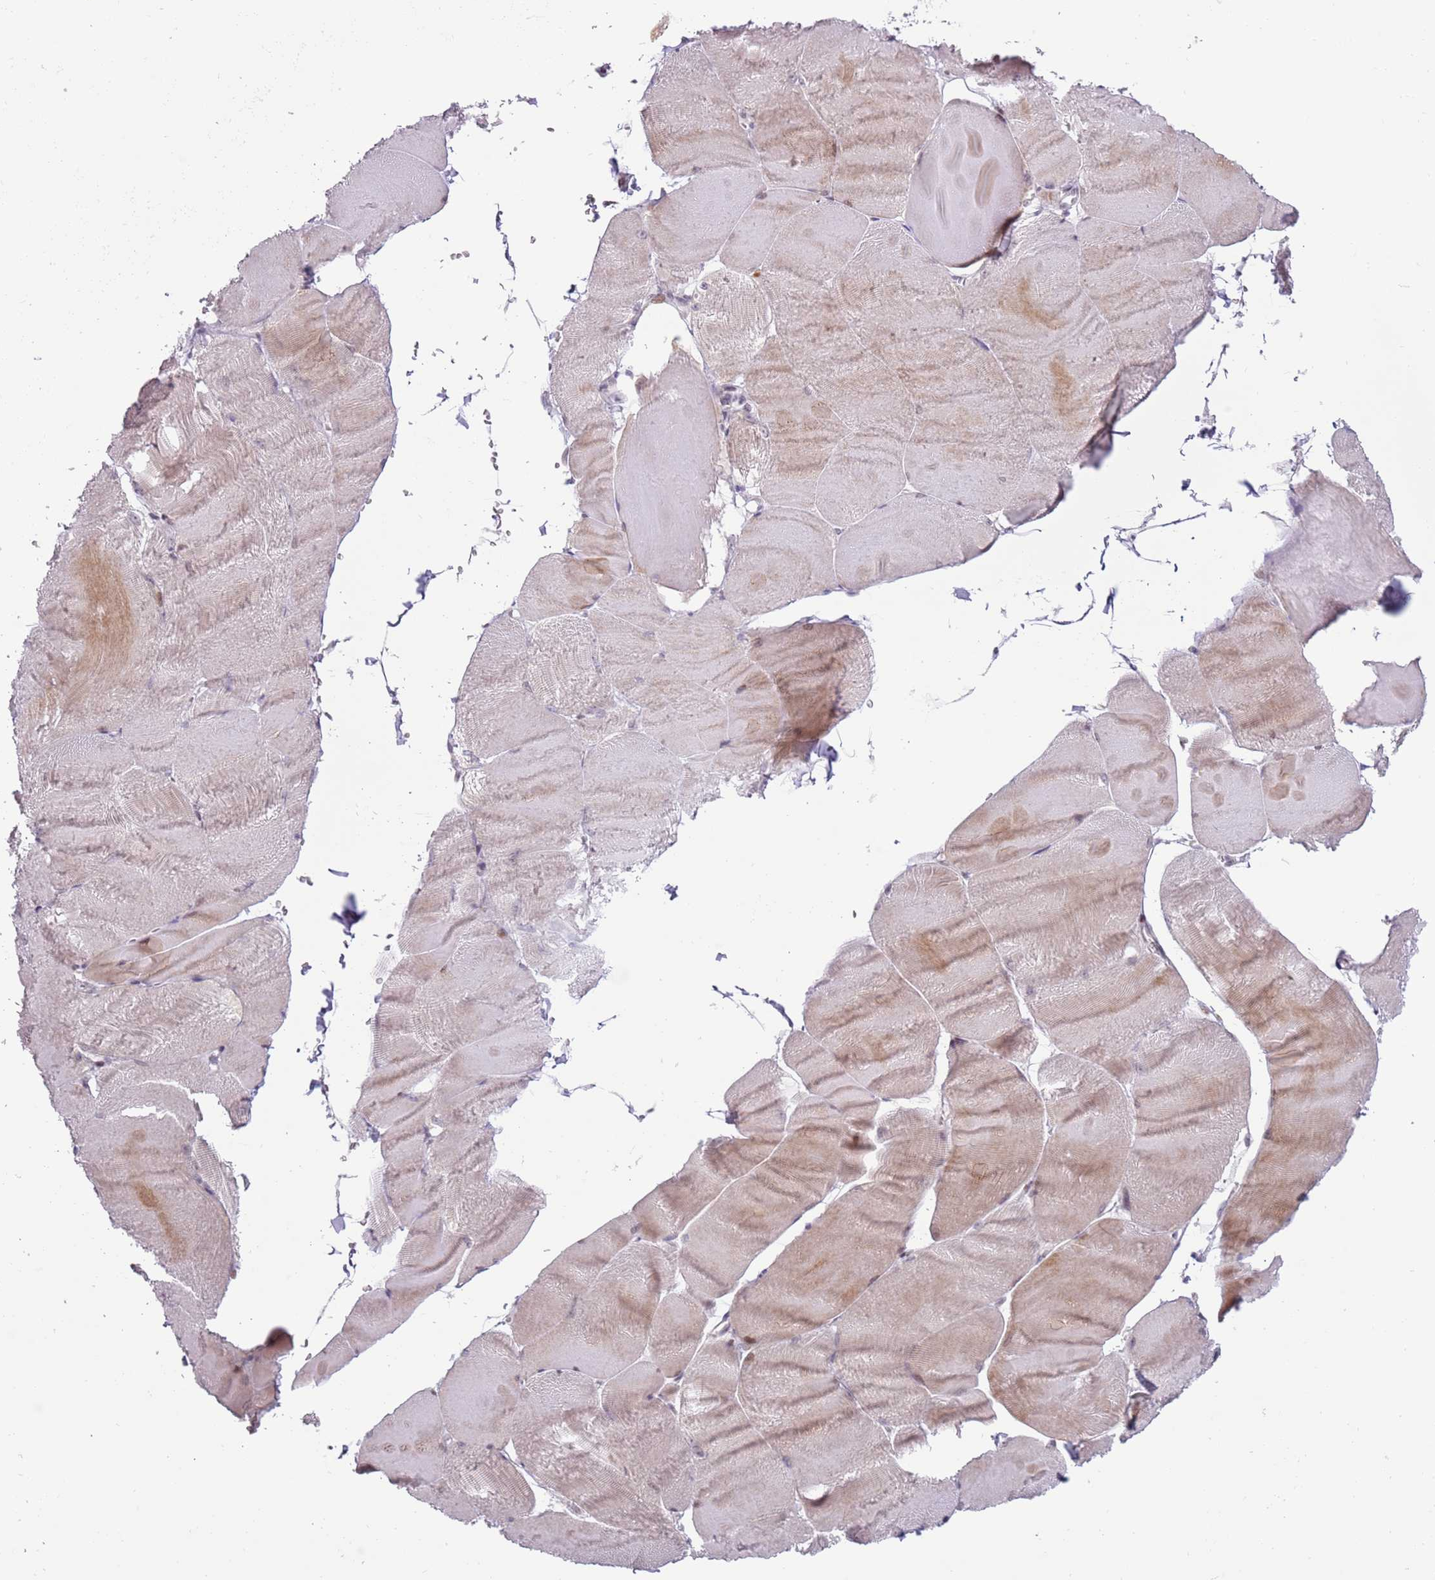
{"staining": {"intensity": "moderate", "quantity": "<25%", "location": "nuclear"}, "tissue": "skeletal muscle", "cell_type": "Myocytes", "image_type": "normal", "snomed": [{"axis": "morphology", "description": "Normal tissue, NOS"}, {"axis": "morphology", "description": "Basal cell carcinoma"}, {"axis": "topography", "description": "Skeletal muscle"}], "caption": "Immunohistochemical staining of normal human skeletal muscle displays low levels of moderate nuclear staining in about <25% of myocytes. (Stains: DAB in brown, nuclei in blue, Microscopy: brightfield microscopy at high magnification).", "gene": "MLLT11", "patient": {"sex": "female", "age": 64}}